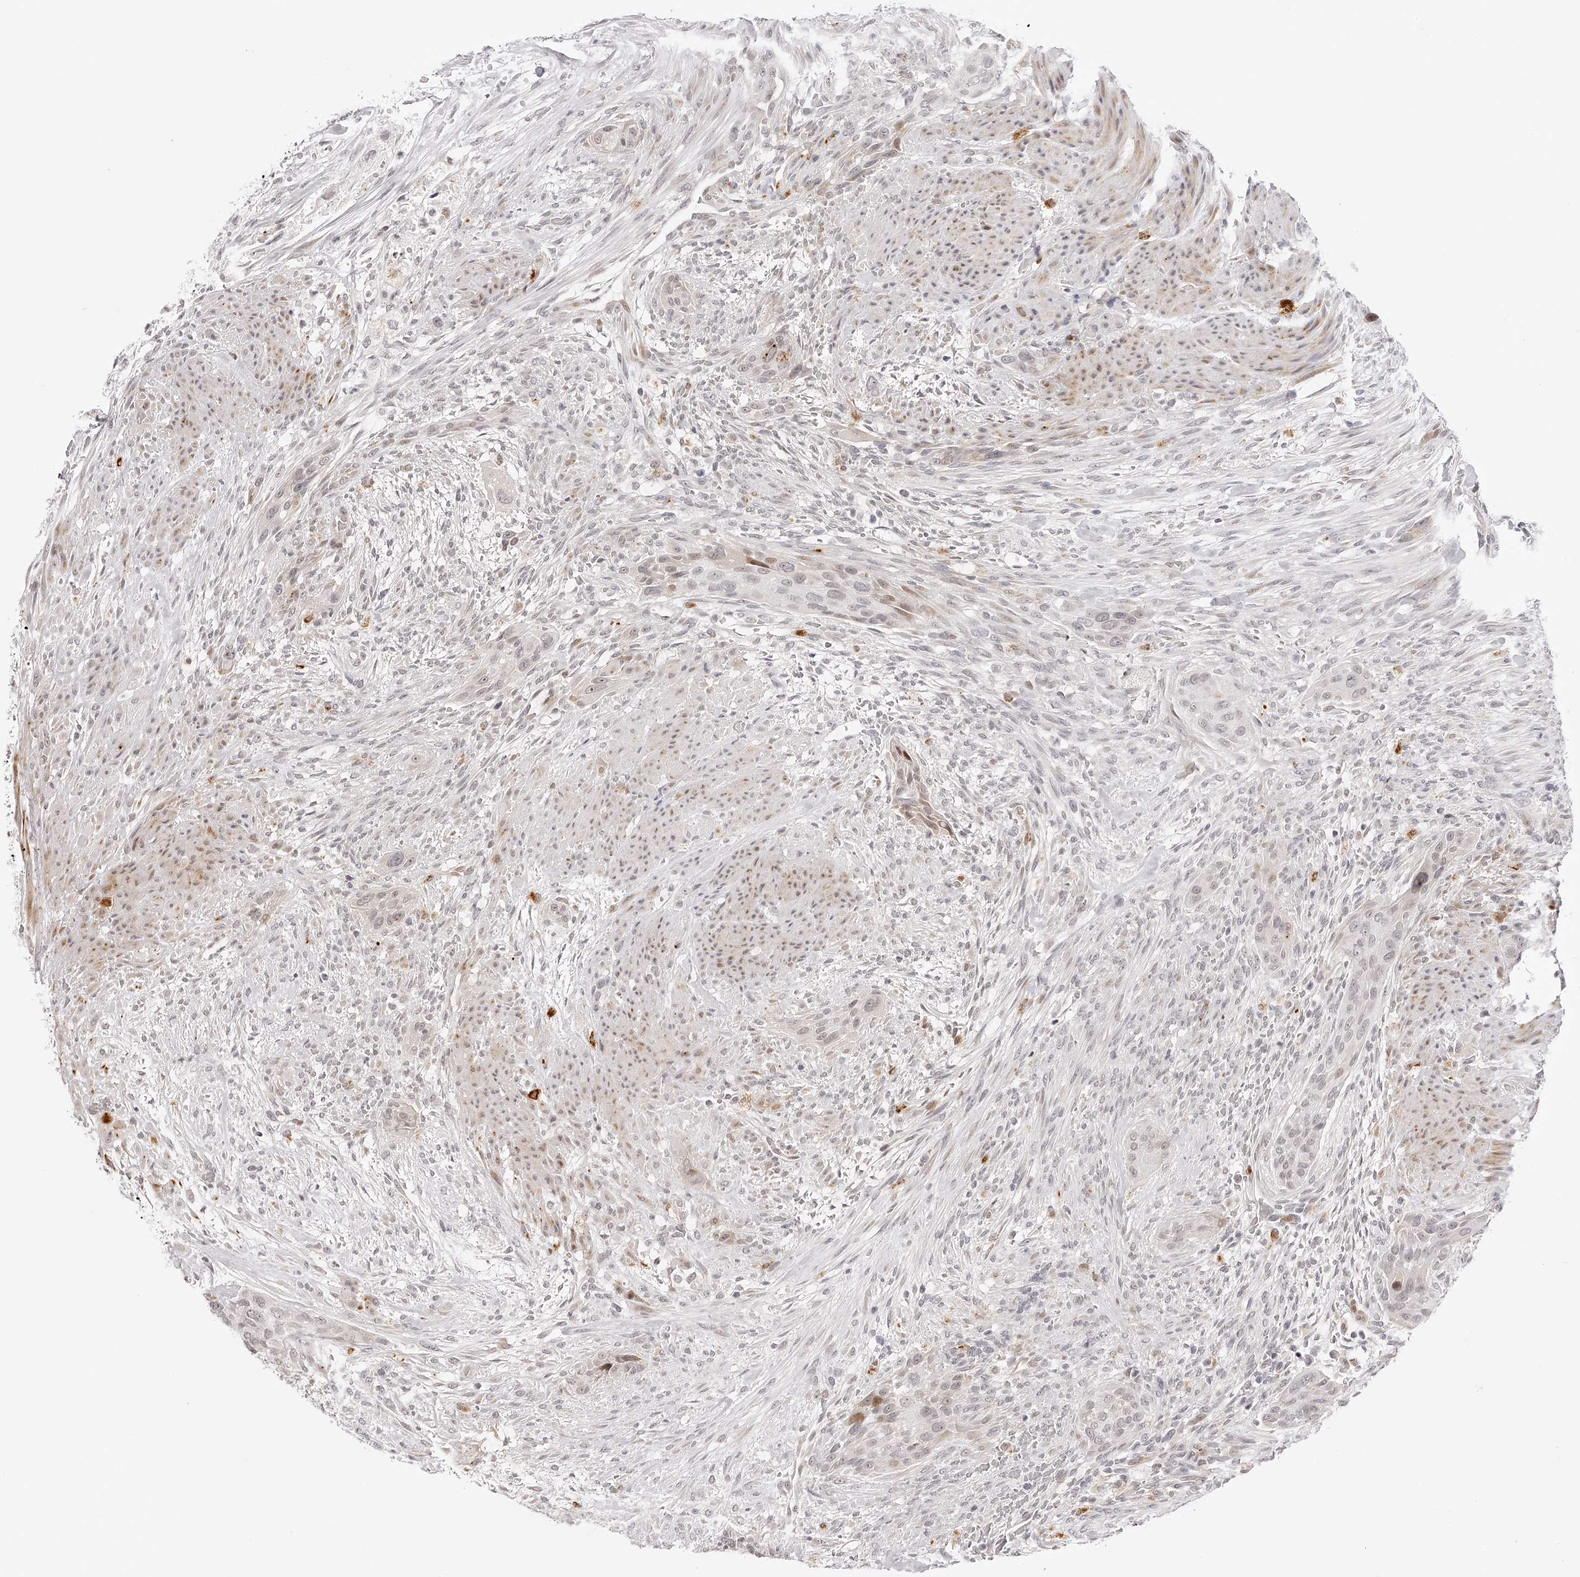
{"staining": {"intensity": "moderate", "quantity": "<25%", "location": "nuclear"}, "tissue": "urothelial cancer", "cell_type": "Tumor cells", "image_type": "cancer", "snomed": [{"axis": "morphology", "description": "Urothelial carcinoma, High grade"}, {"axis": "topography", "description": "Urinary bladder"}], "caption": "Human urothelial carcinoma (high-grade) stained for a protein (brown) shows moderate nuclear positive staining in approximately <25% of tumor cells.", "gene": "PLEKHG1", "patient": {"sex": "male", "age": 35}}